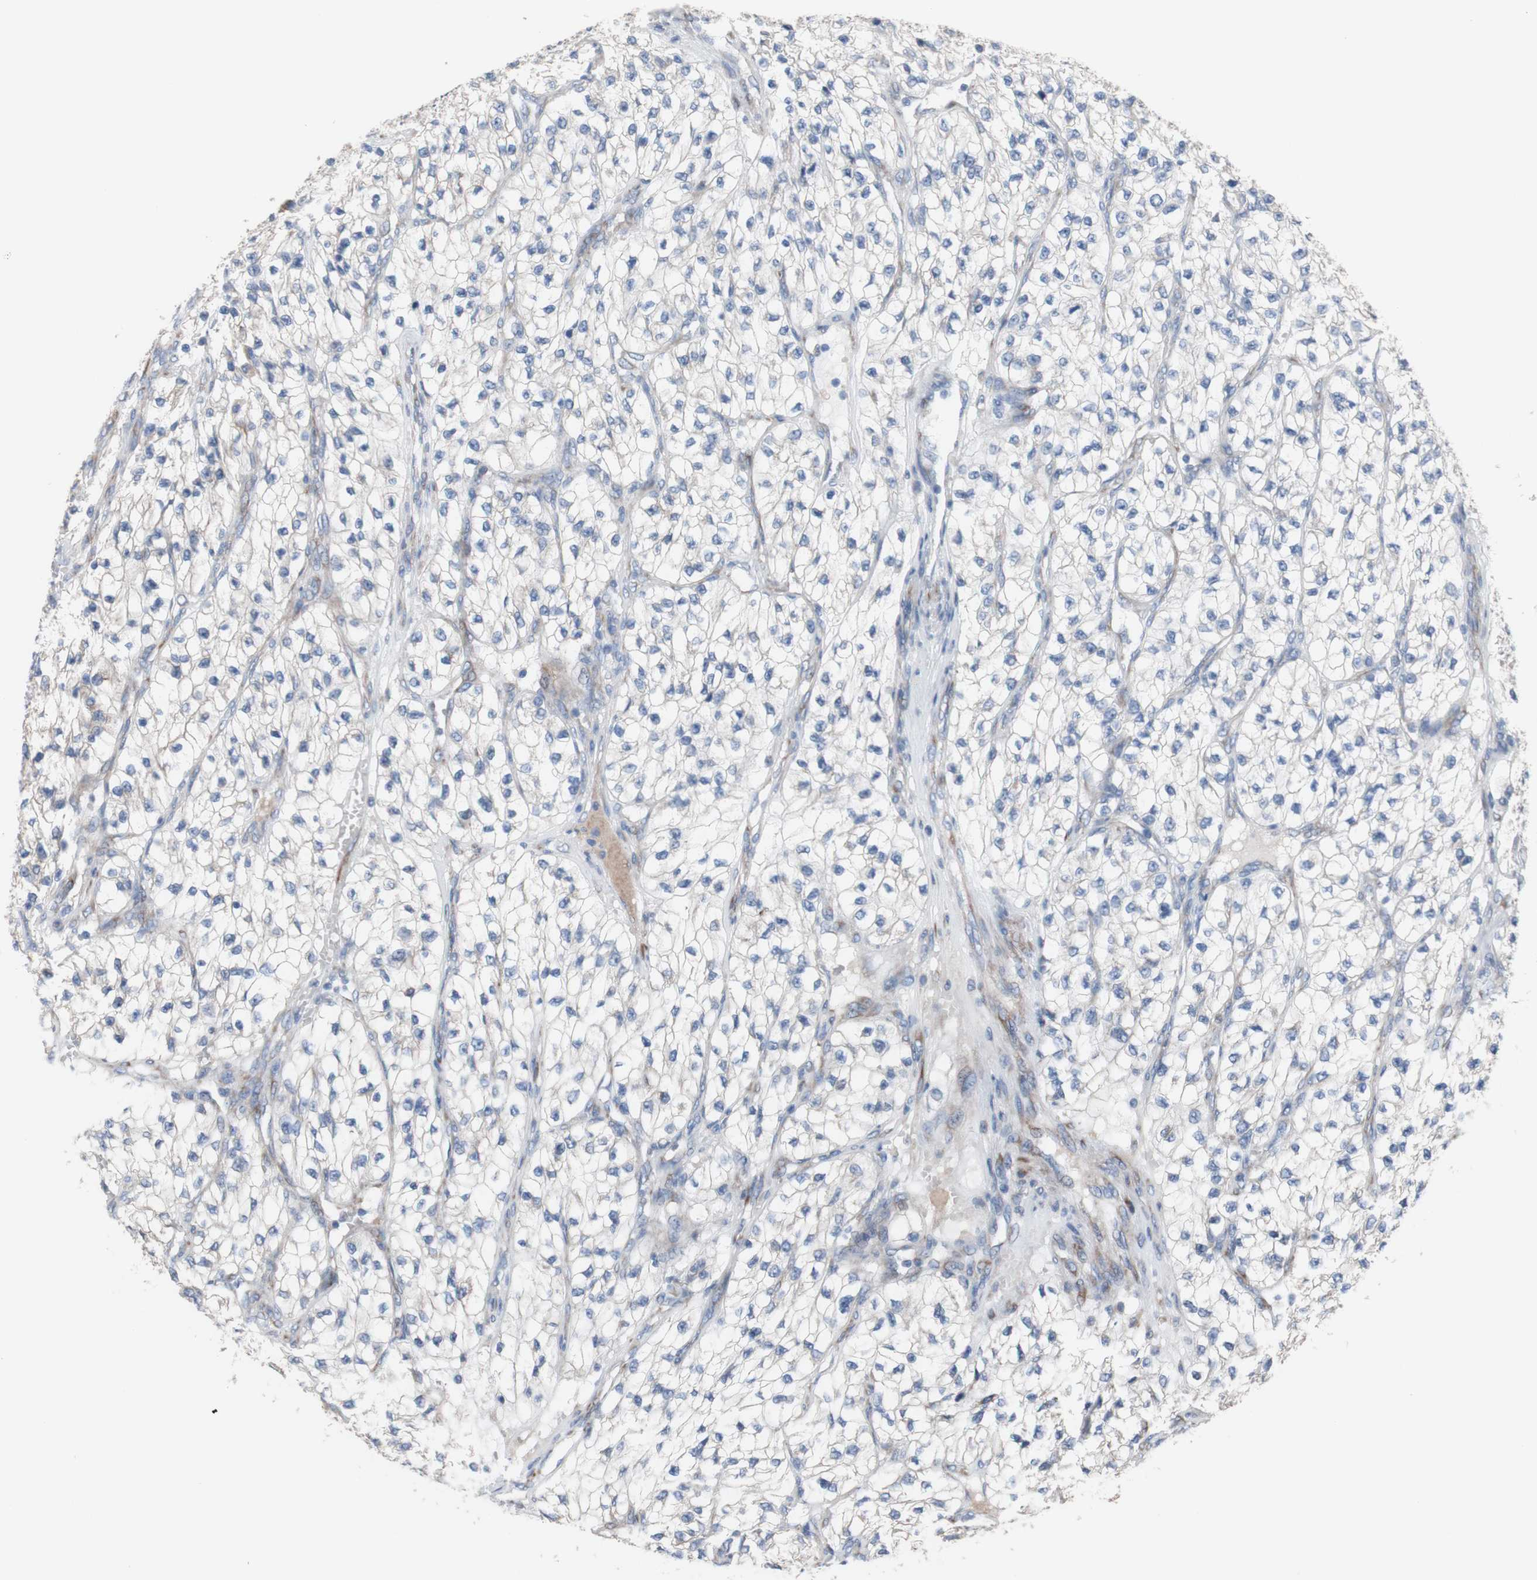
{"staining": {"intensity": "negative", "quantity": "none", "location": "none"}, "tissue": "renal cancer", "cell_type": "Tumor cells", "image_type": "cancer", "snomed": [{"axis": "morphology", "description": "Adenocarcinoma, NOS"}, {"axis": "topography", "description": "Kidney"}], "caption": "Renal cancer (adenocarcinoma) was stained to show a protein in brown. There is no significant expression in tumor cells.", "gene": "AGPAT5", "patient": {"sex": "female", "age": 57}}